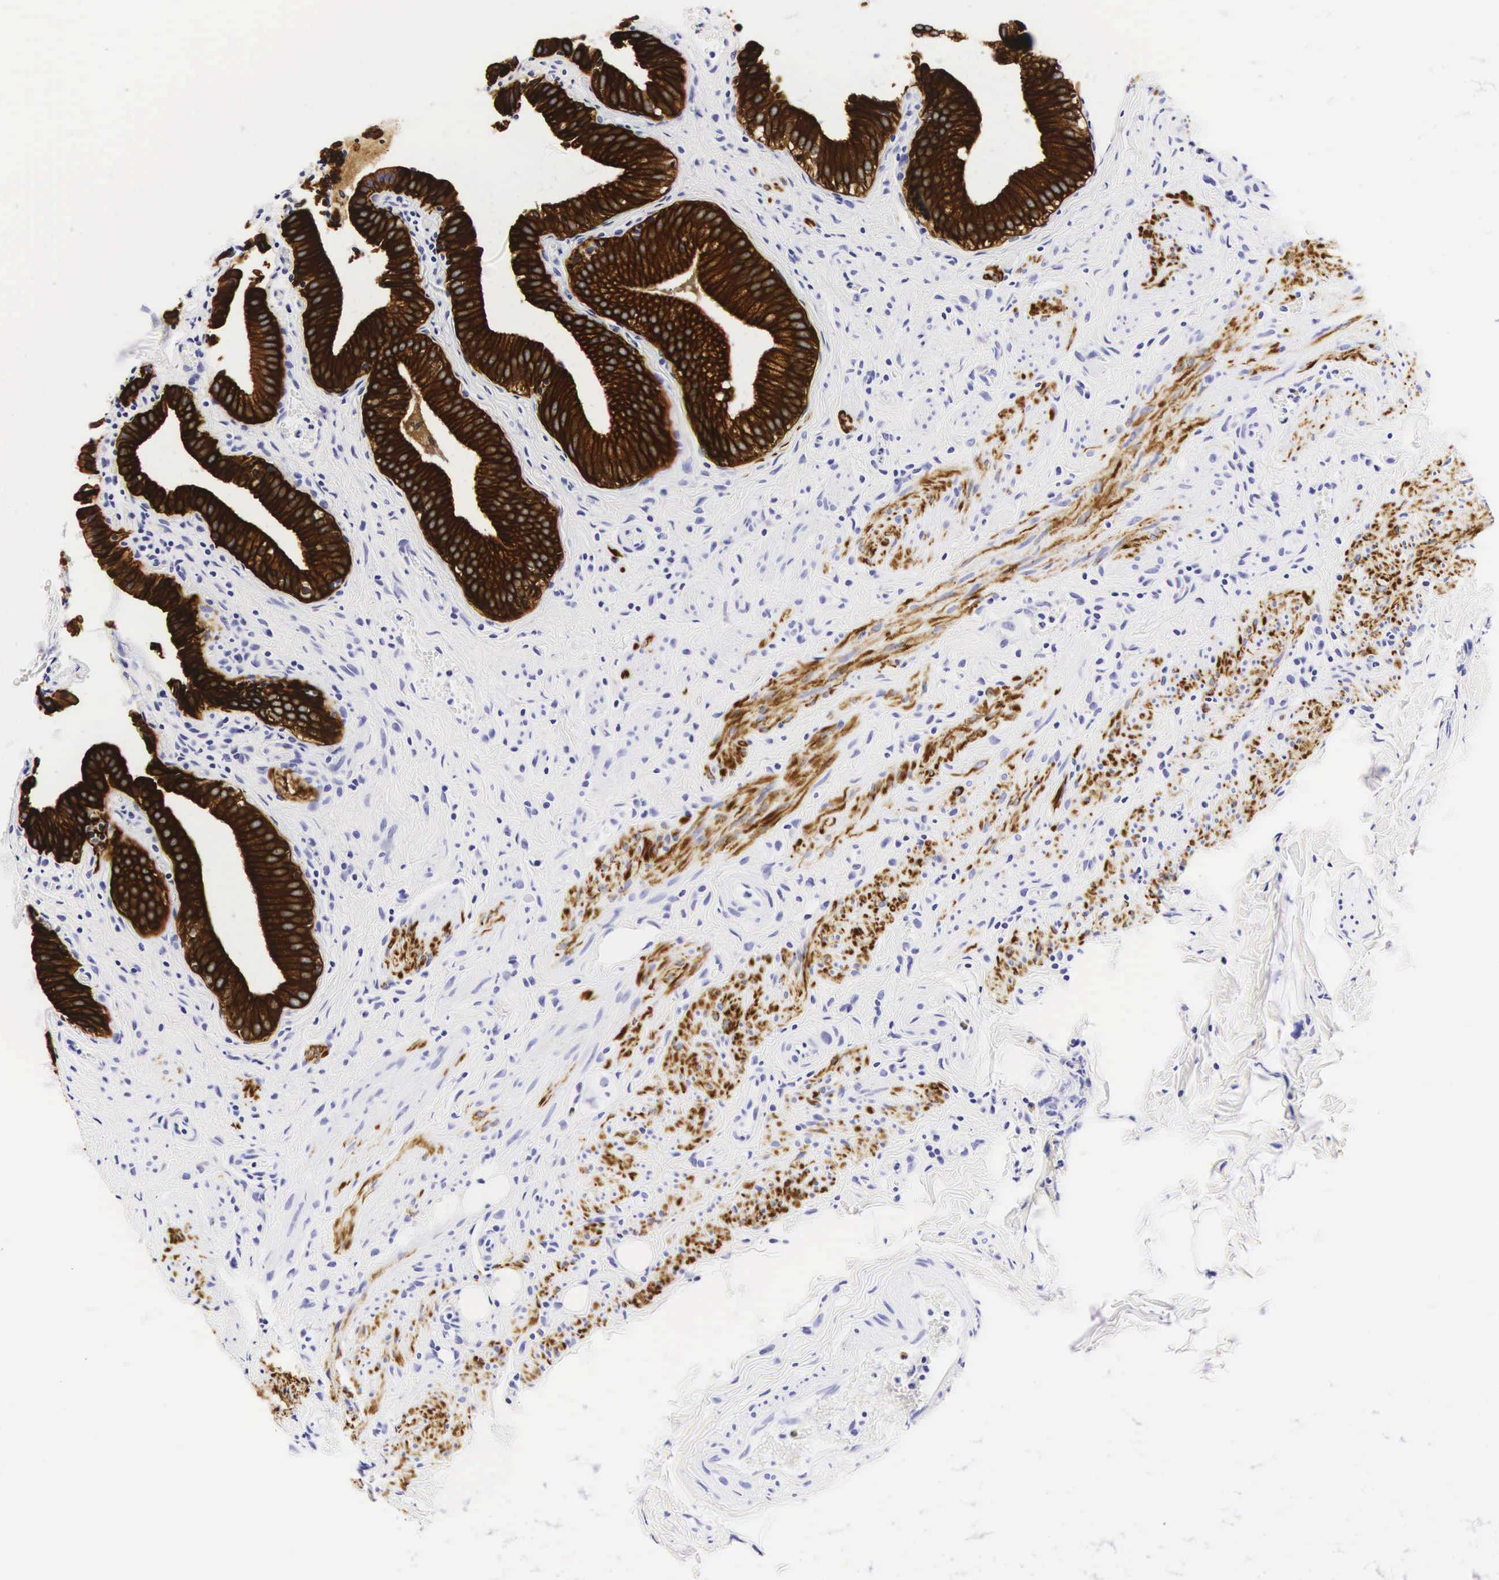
{"staining": {"intensity": "strong", "quantity": ">75%", "location": "cytoplasmic/membranous"}, "tissue": "gallbladder", "cell_type": "Glandular cells", "image_type": "normal", "snomed": [{"axis": "morphology", "description": "Normal tissue, NOS"}, {"axis": "topography", "description": "Gallbladder"}], "caption": "Gallbladder was stained to show a protein in brown. There is high levels of strong cytoplasmic/membranous staining in about >75% of glandular cells.", "gene": "KRT18", "patient": {"sex": "female", "age": 44}}